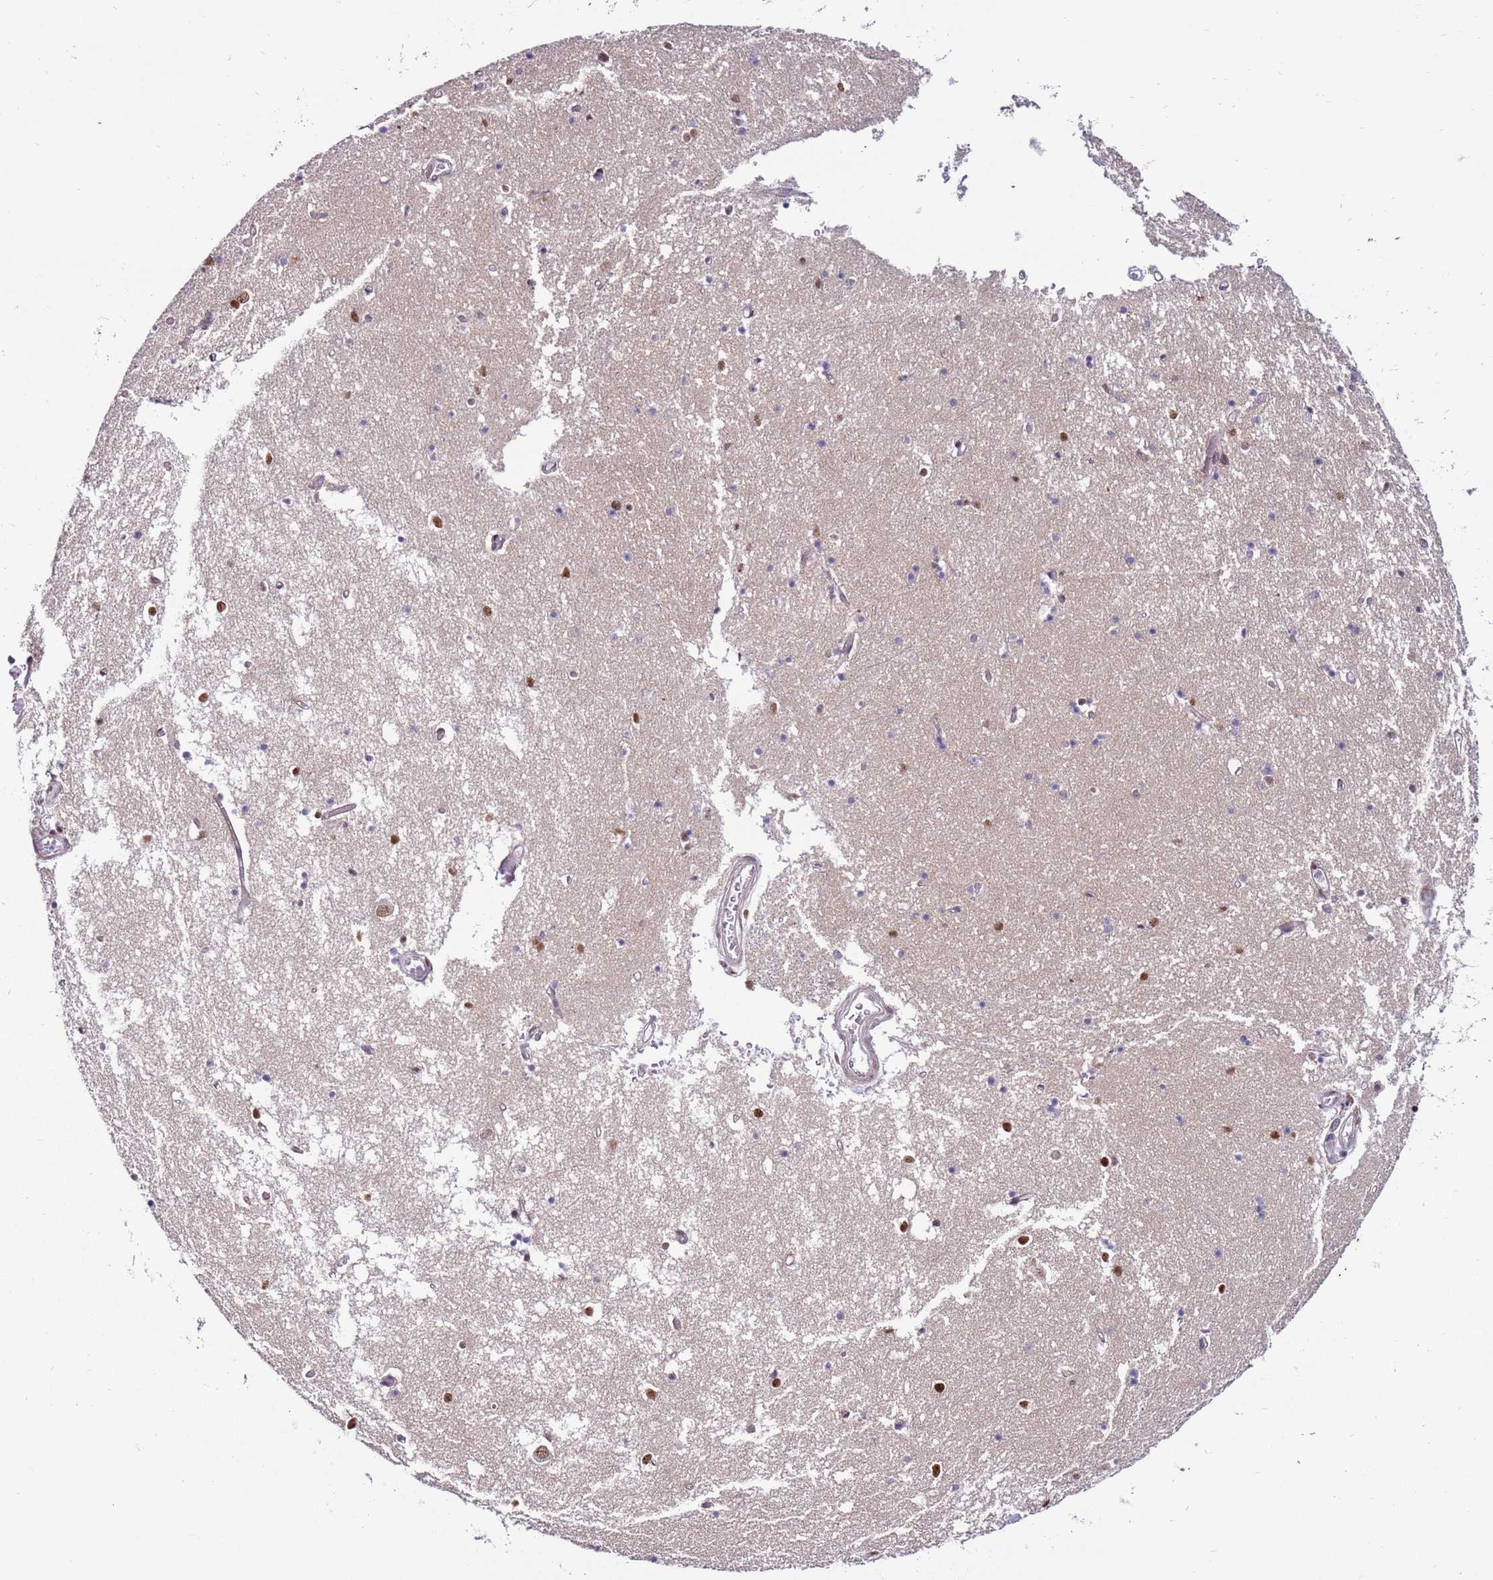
{"staining": {"intensity": "moderate", "quantity": "<25%", "location": "nuclear"}, "tissue": "hippocampus", "cell_type": "Glial cells", "image_type": "normal", "snomed": [{"axis": "morphology", "description": "Normal tissue, NOS"}, {"axis": "topography", "description": "Hippocampus"}], "caption": "A high-resolution histopathology image shows IHC staining of normal hippocampus, which reveals moderate nuclear staining in about <25% of glial cells. The staining was performed using DAB, with brown indicating positive protein expression. Nuclei are stained blue with hematoxylin.", "gene": "KPNA4", "patient": {"sex": "male", "age": 70}}